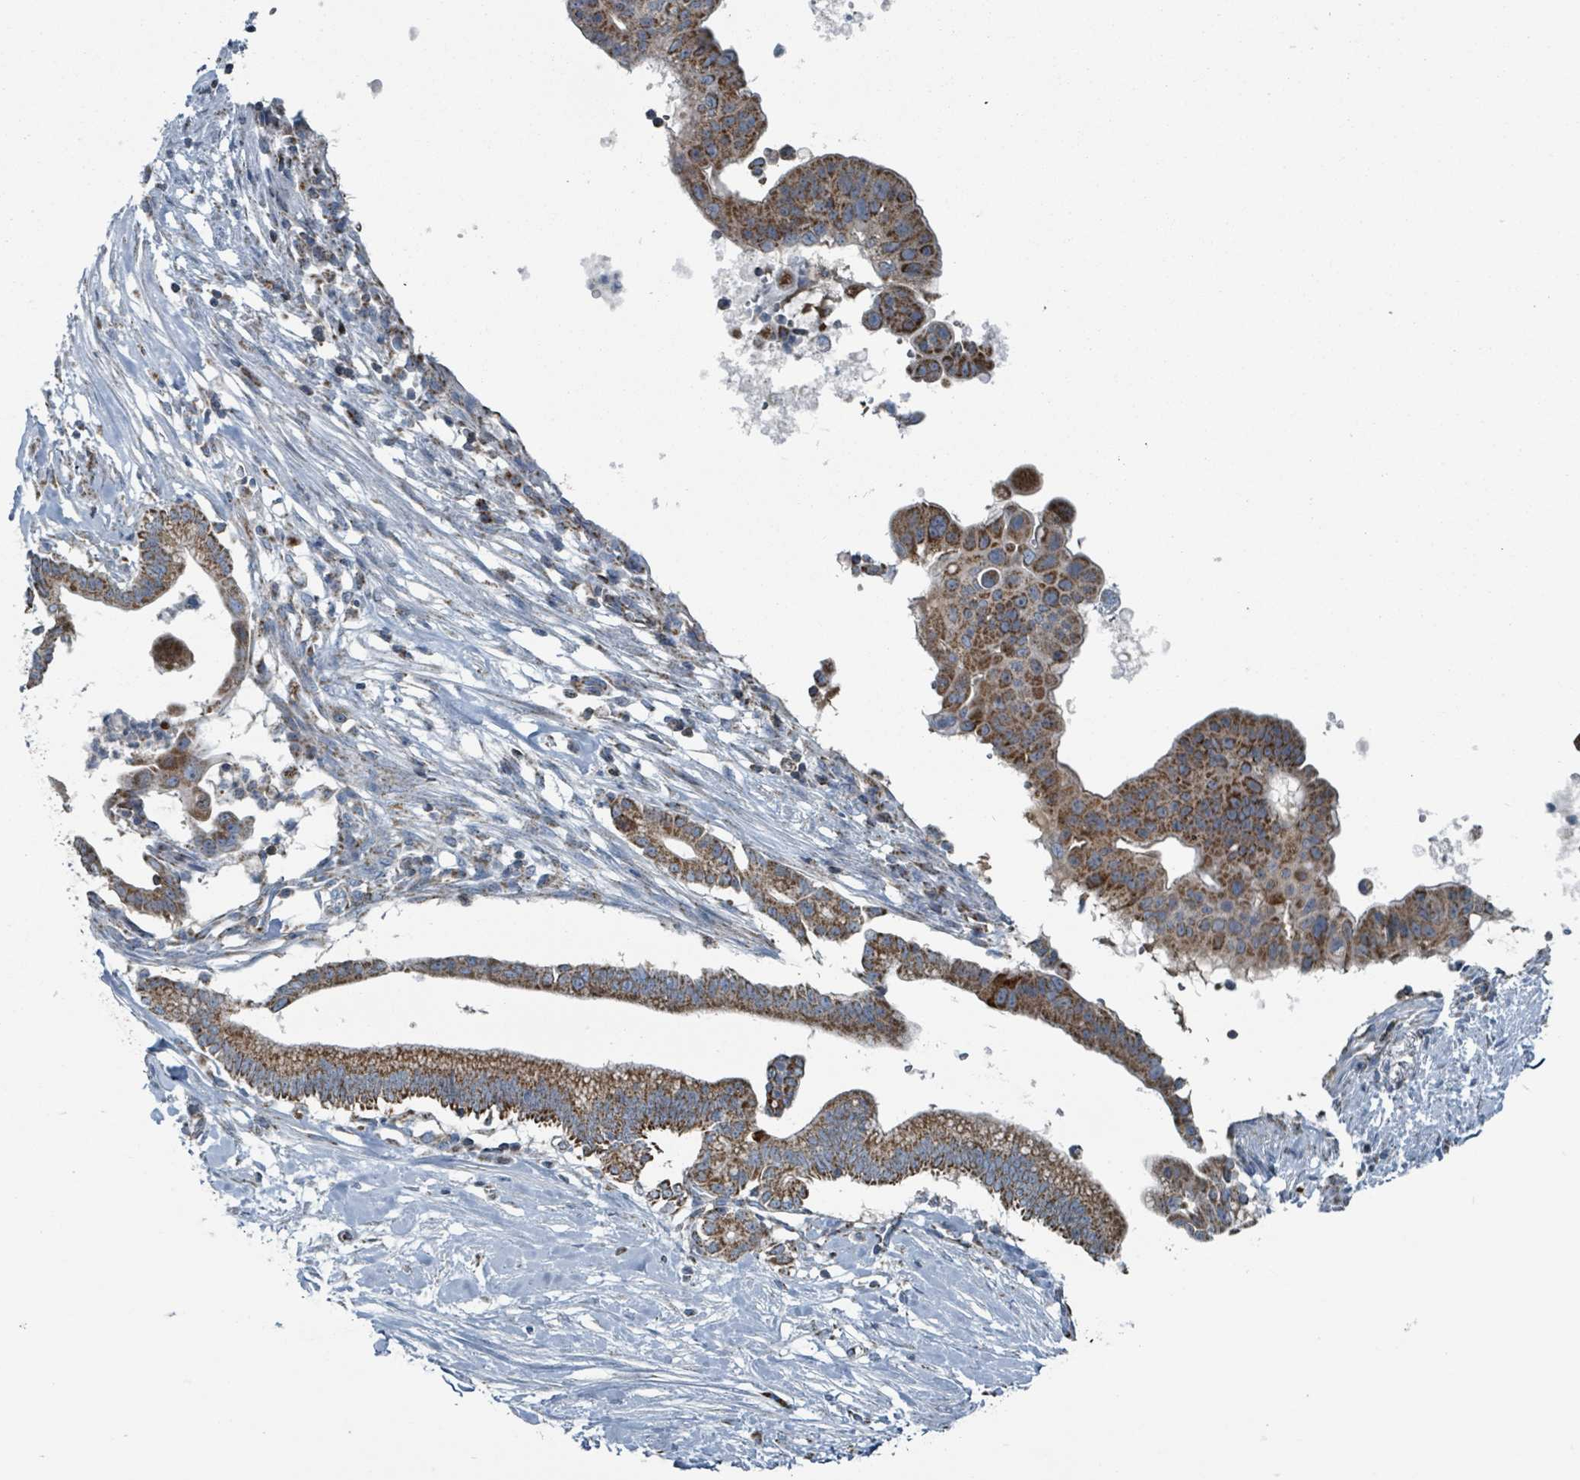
{"staining": {"intensity": "moderate", "quantity": ">75%", "location": "cytoplasmic/membranous"}, "tissue": "pancreatic cancer", "cell_type": "Tumor cells", "image_type": "cancer", "snomed": [{"axis": "morphology", "description": "Adenocarcinoma, NOS"}, {"axis": "topography", "description": "Pancreas"}], "caption": "Protein analysis of pancreatic cancer tissue reveals moderate cytoplasmic/membranous staining in approximately >75% of tumor cells.", "gene": "ABHD18", "patient": {"sex": "male", "age": 68}}